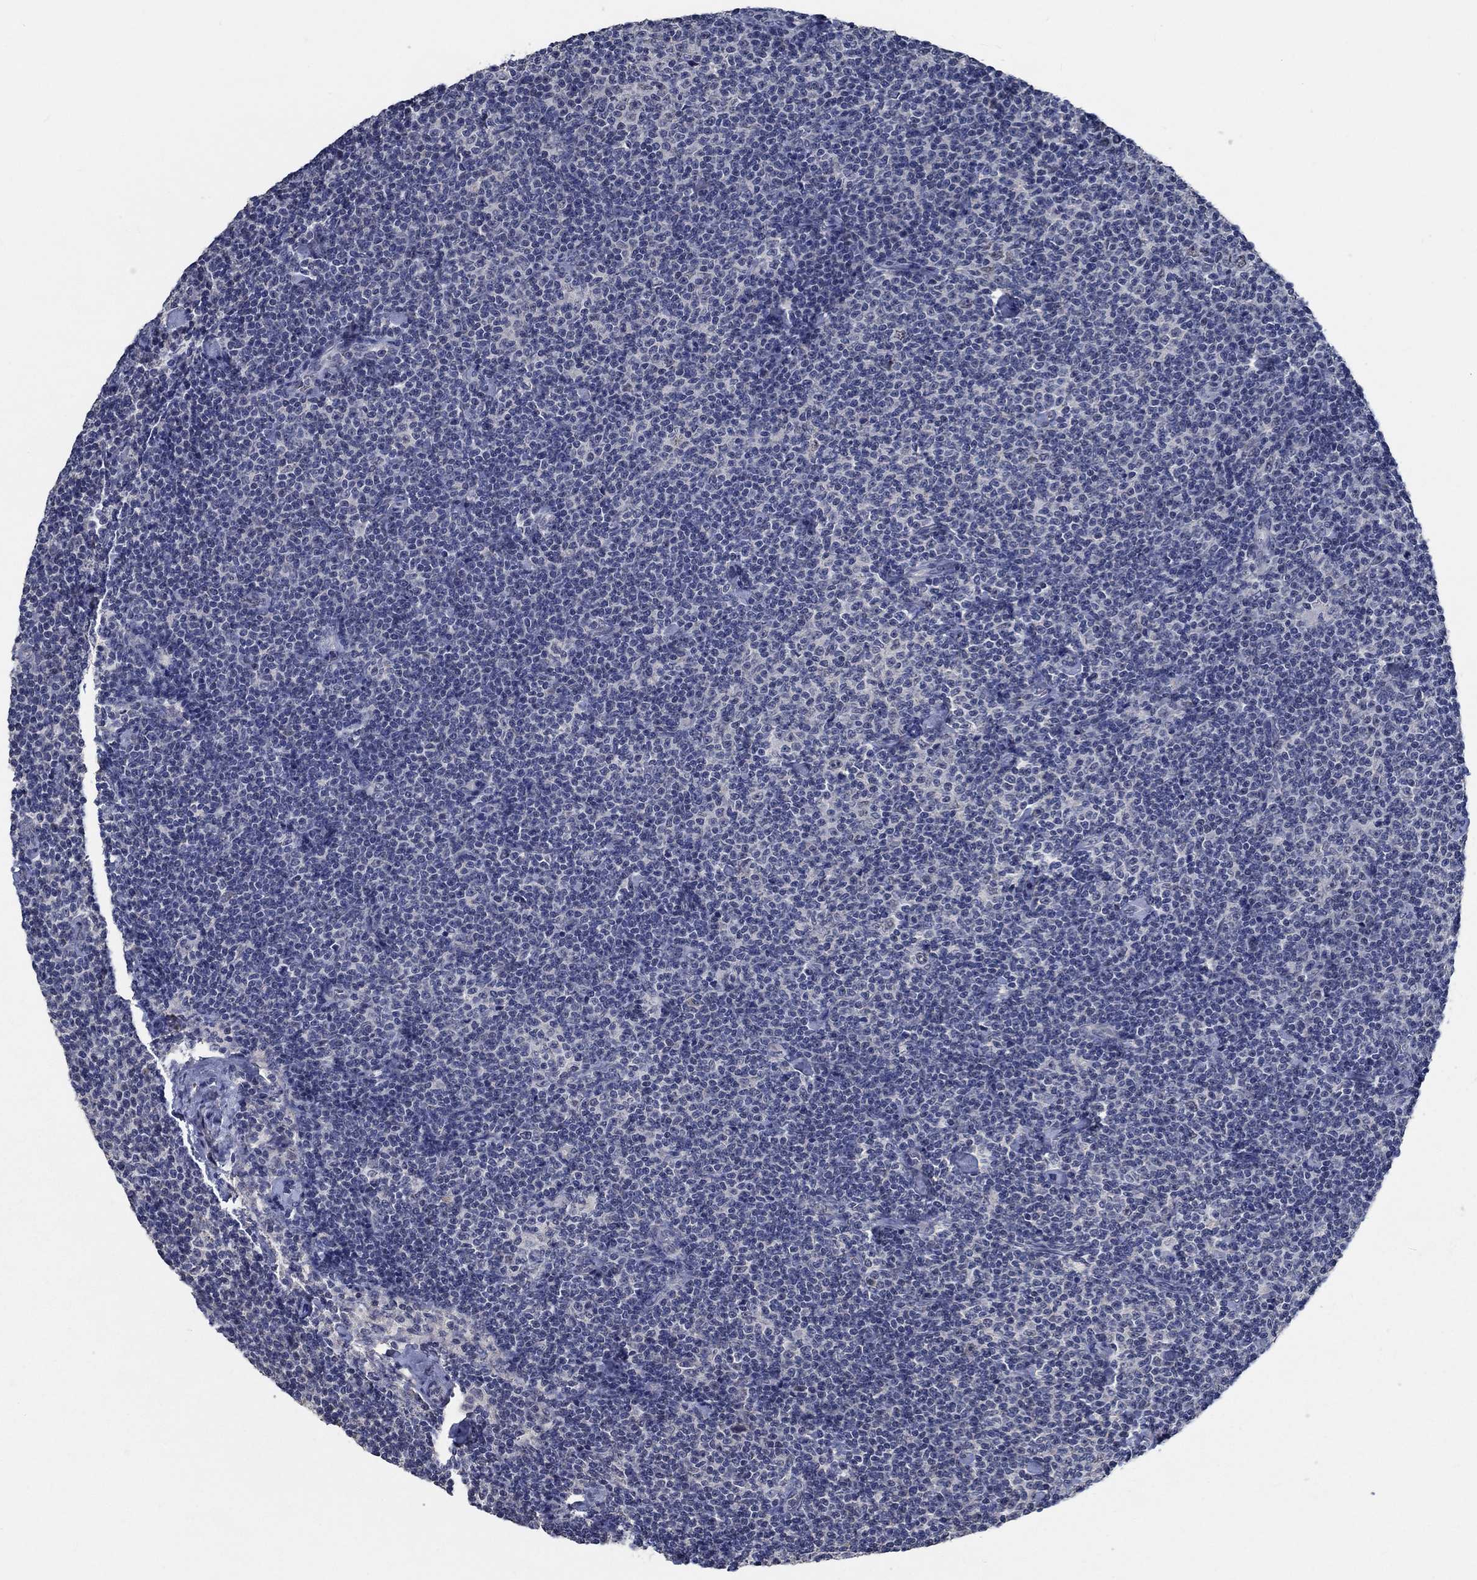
{"staining": {"intensity": "negative", "quantity": "none", "location": "none"}, "tissue": "lymphoma", "cell_type": "Tumor cells", "image_type": "cancer", "snomed": [{"axis": "morphology", "description": "Malignant lymphoma, non-Hodgkin's type, Low grade"}, {"axis": "topography", "description": "Lymph node"}], "caption": "This is a image of immunohistochemistry (IHC) staining of lymphoma, which shows no expression in tumor cells.", "gene": "OBSCN", "patient": {"sex": "male", "age": 81}}